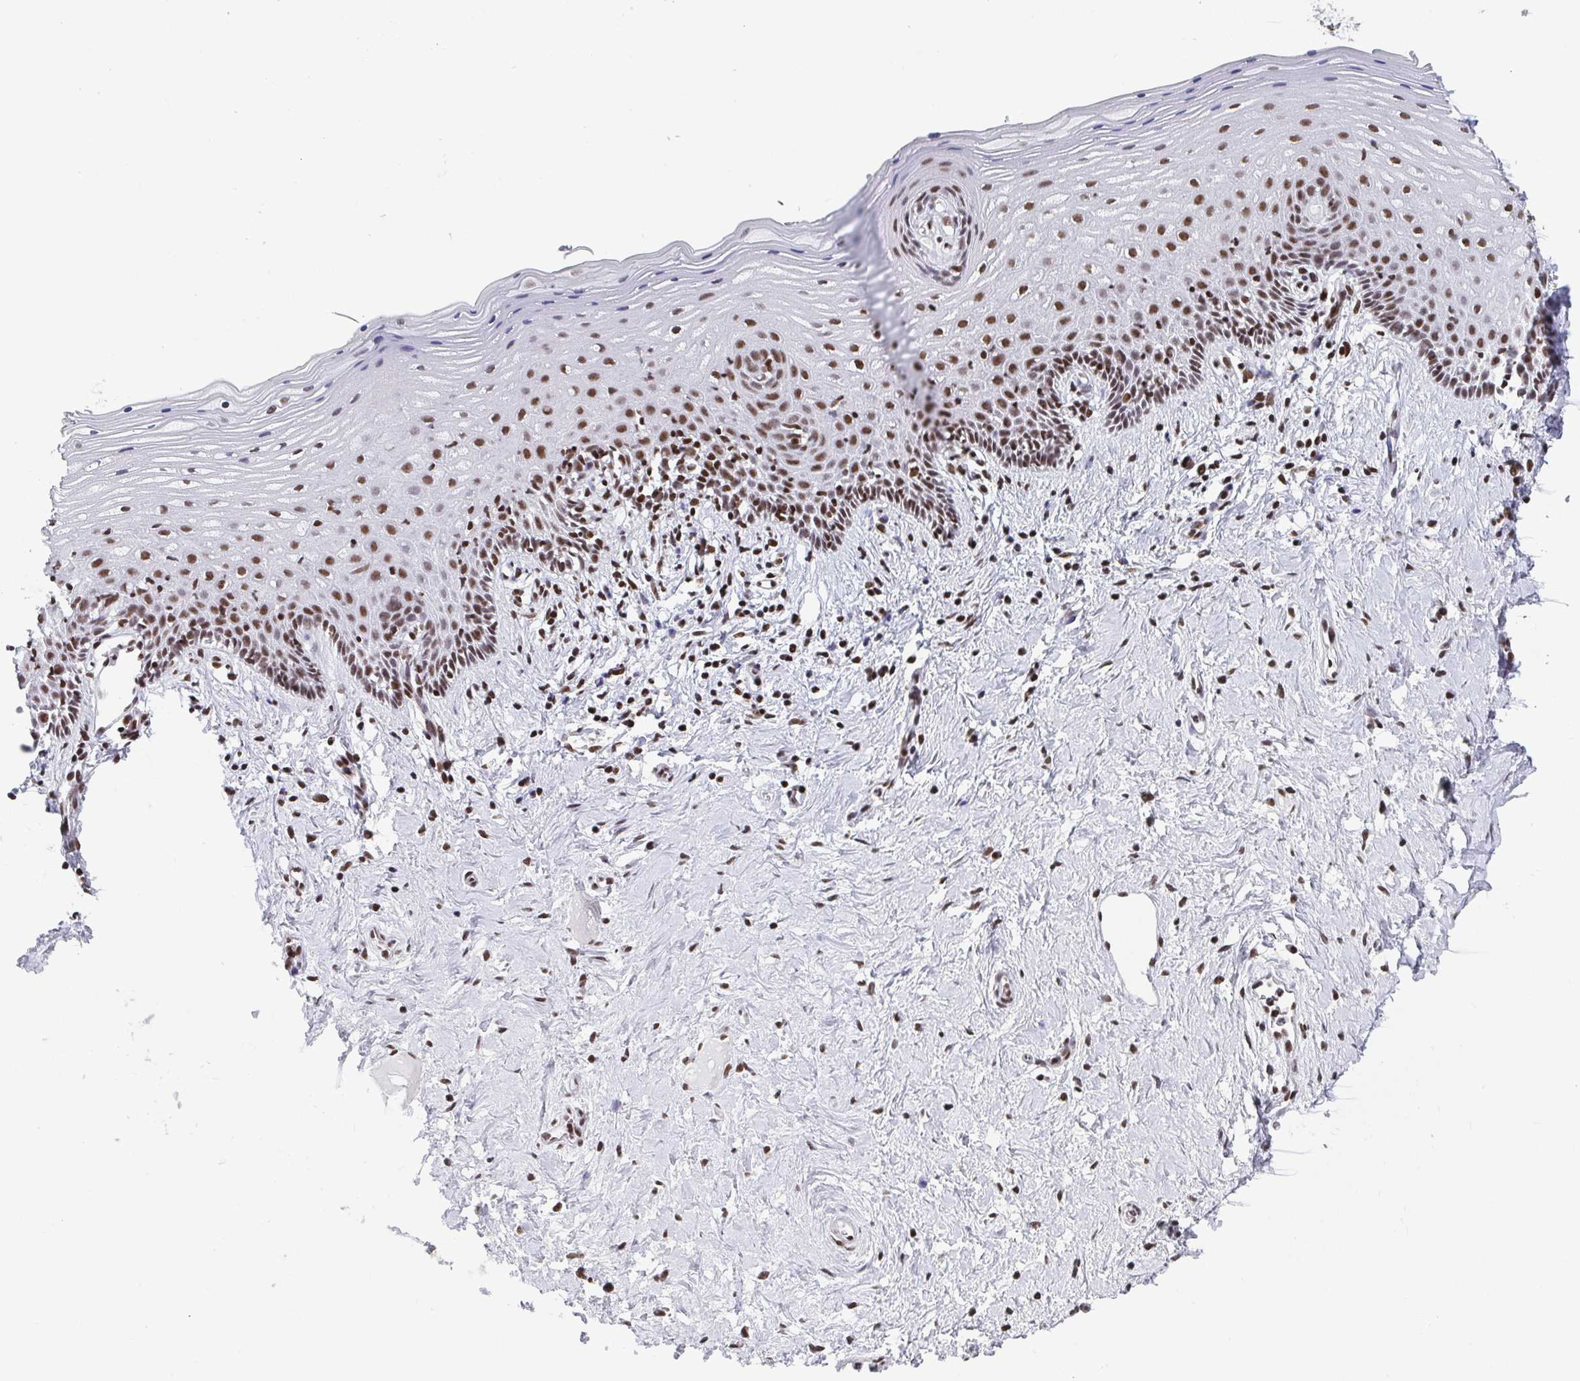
{"staining": {"intensity": "moderate", "quantity": ">75%", "location": "nuclear"}, "tissue": "vagina", "cell_type": "Squamous epithelial cells", "image_type": "normal", "snomed": [{"axis": "morphology", "description": "Normal tissue, NOS"}, {"axis": "topography", "description": "Vagina"}], "caption": "High-power microscopy captured an immunohistochemistry image of unremarkable vagina, revealing moderate nuclear positivity in about >75% of squamous epithelial cells. The staining is performed using DAB brown chromogen to label protein expression. The nuclei are counter-stained blue using hematoxylin.", "gene": "CTCF", "patient": {"sex": "female", "age": 42}}